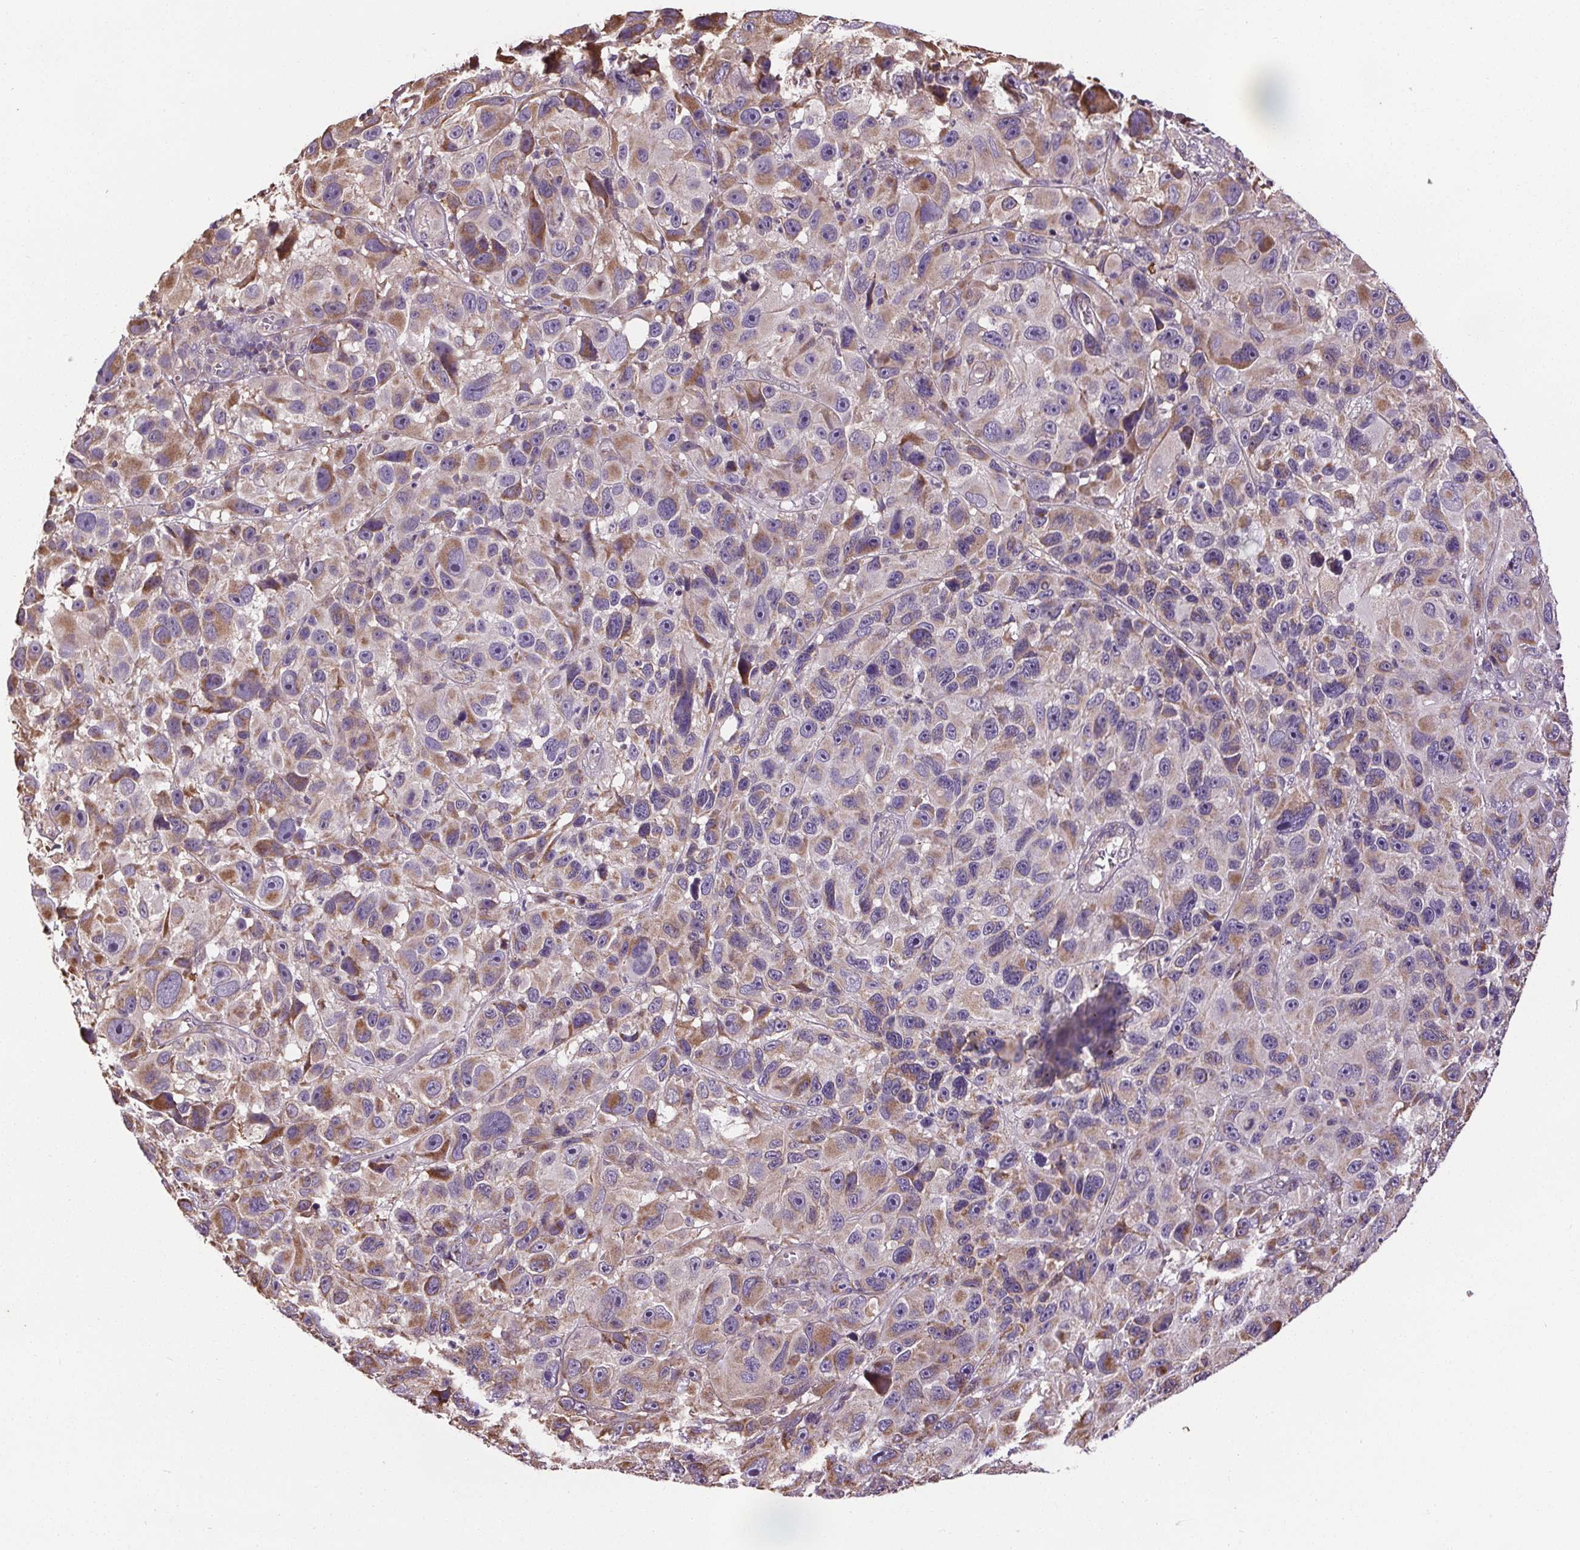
{"staining": {"intensity": "moderate", "quantity": "25%-75%", "location": "cytoplasmic/membranous"}, "tissue": "melanoma", "cell_type": "Tumor cells", "image_type": "cancer", "snomed": [{"axis": "morphology", "description": "Malignant melanoma, NOS"}, {"axis": "topography", "description": "Skin"}], "caption": "About 25%-75% of tumor cells in human melanoma display moderate cytoplasmic/membranous protein expression as visualized by brown immunohistochemical staining.", "gene": "ZNF548", "patient": {"sex": "male", "age": 53}}